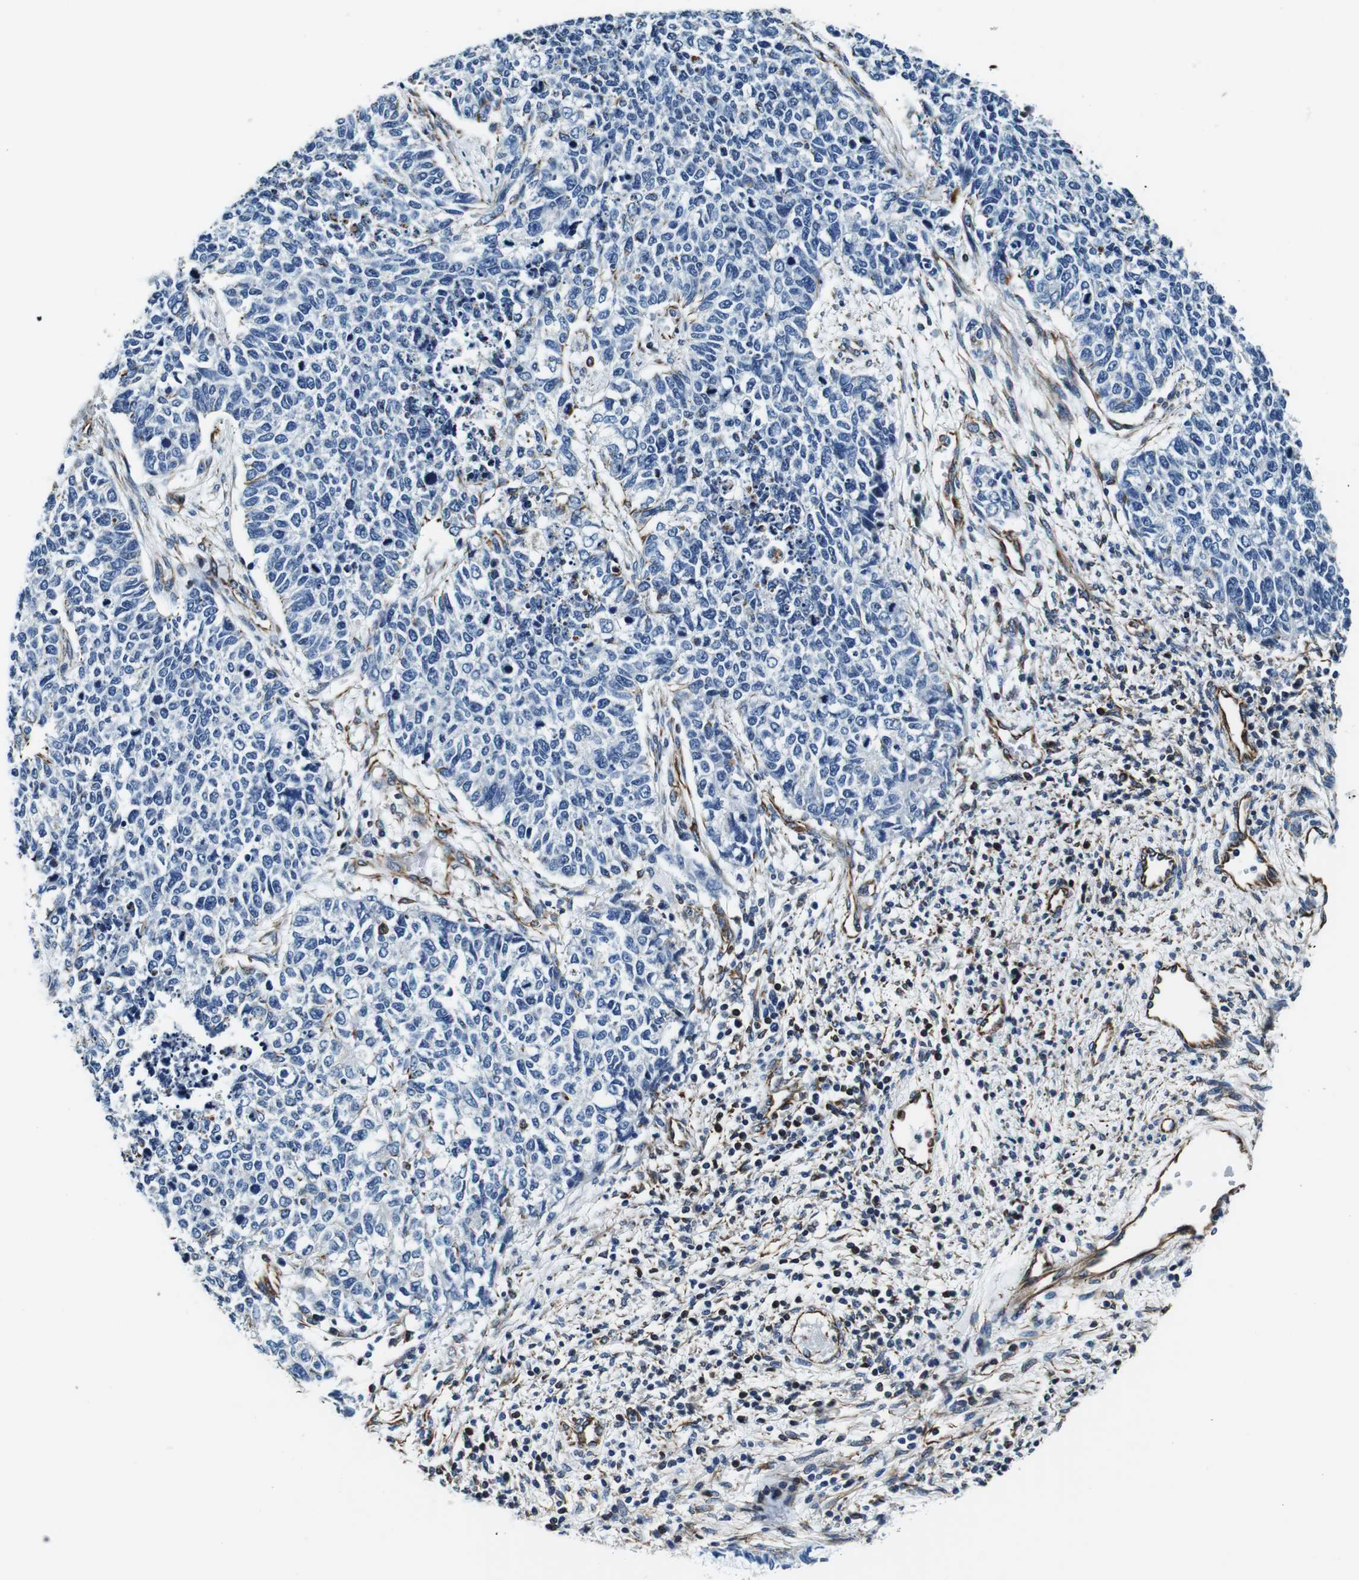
{"staining": {"intensity": "negative", "quantity": "none", "location": "none"}, "tissue": "cervical cancer", "cell_type": "Tumor cells", "image_type": "cancer", "snomed": [{"axis": "morphology", "description": "Squamous cell carcinoma, NOS"}, {"axis": "topography", "description": "Cervix"}], "caption": "DAB (3,3'-diaminobenzidine) immunohistochemical staining of human cervical cancer reveals no significant staining in tumor cells. (DAB (3,3'-diaminobenzidine) IHC with hematoxylin counter stain).", "gene": "GJE1", "patient": {"sex": "female", "age": 63}}